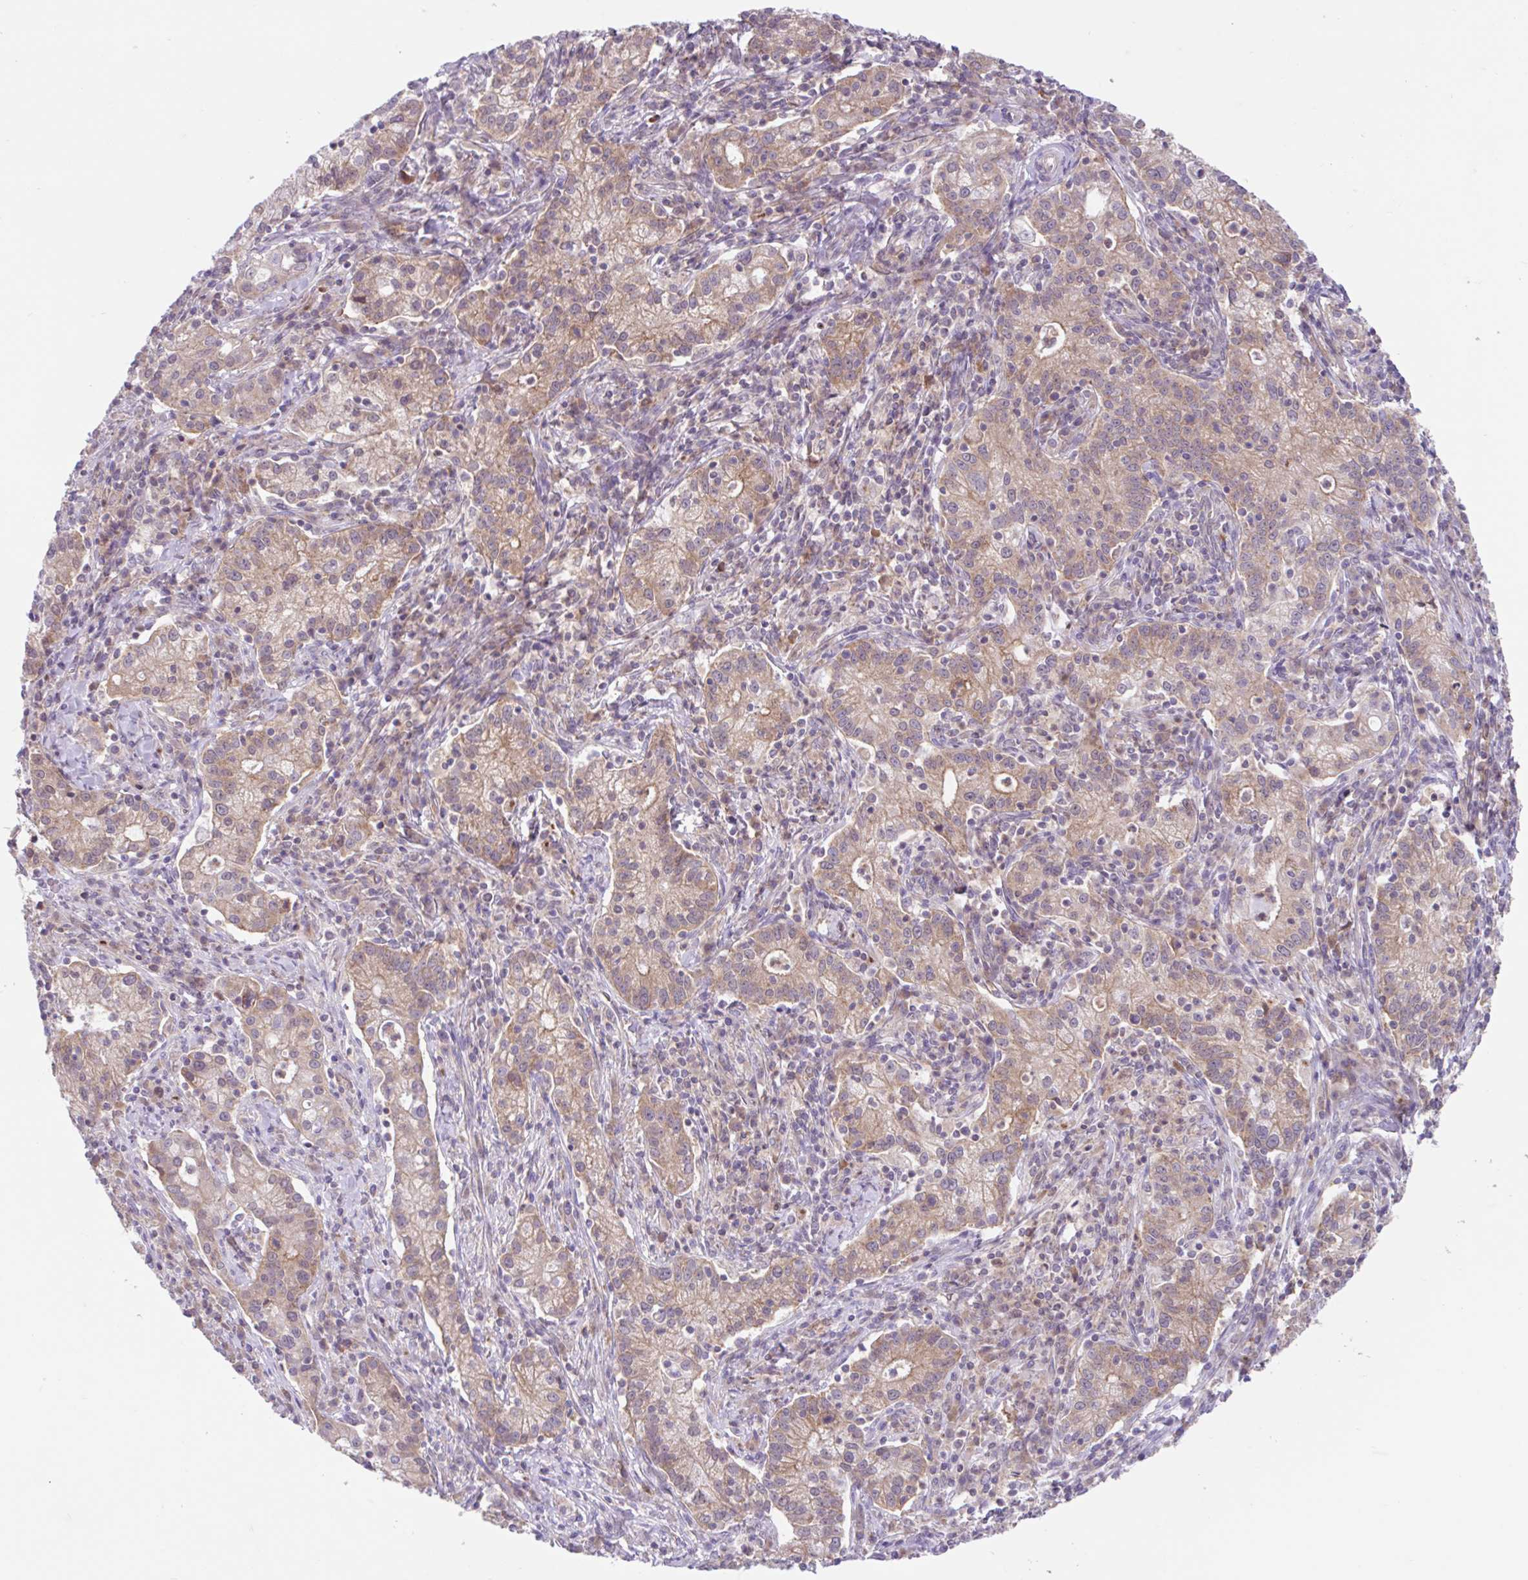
{"staining": {"intensity": "moderate", "quantity": ">75%", "location": "cytoplasmic/membranous"}, "tissue": "cervical cancer", "cell_type": "Tumor cells", "image_type": "cancer", "snomed": [{"axis": "morphology", "description": "Normal tissue, NOS"}, {"axis": "morphology", "description": "Adenocarcinoma, NOS"}, {"axis": "topography", "description": "Cervix"}], "caption": "About >75% of tumor cells in human cervical cancer (adenocarcinoma) exhibit moderate cytoplasmic/membranous protein expression as visualized by brown immunohistochemical staining.", "gene": "RALBP1", "patient": {"sex": "female", "age": 44}}